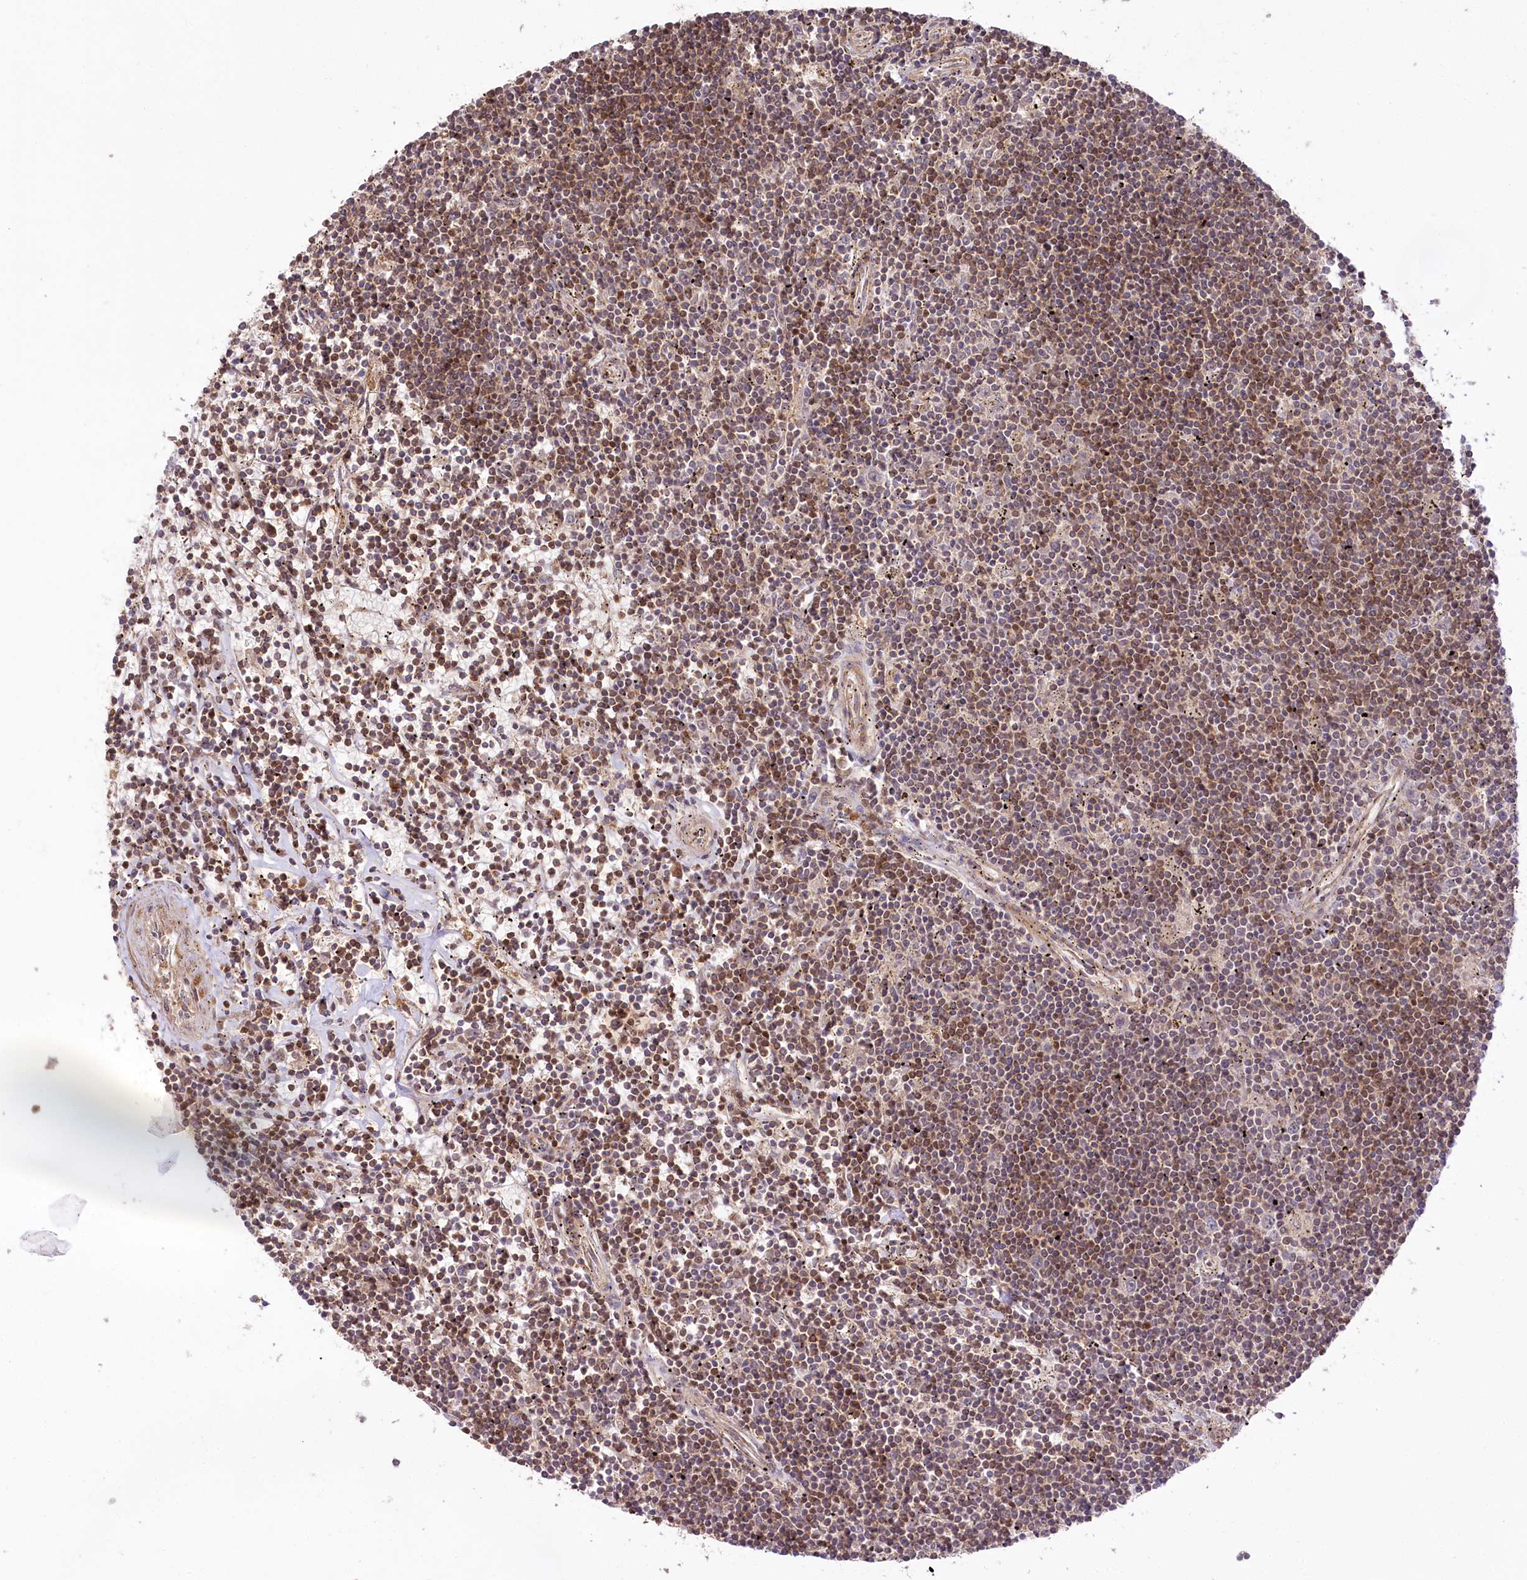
{"staining": {"intensity": "moderate", "quantity": "25%-75%", "location": "cytoplasmic/membranous"}, "tissue": "lymphoma", "cell_type": "Tumor cells", "image_type": "cancer", "snomed": [{"axis": "morphology", "description": "Malignant lymphoma, non-Hodgkin's type, Low grade"}, {"axis": "topography", "description": "Spleen"}], "caption": "Immunohistochemical staining of human malignant lymphoma, non-Hodgkin's type (low-grade) exhibits moderate cytoplasmic/membranous protein expression in about 25%-75% of tumor cells. (Brightfield microscopy of DAB IHC at high magnification).", "gene": "CCDC91", "patient": {"sex": "male", "age": 76}}